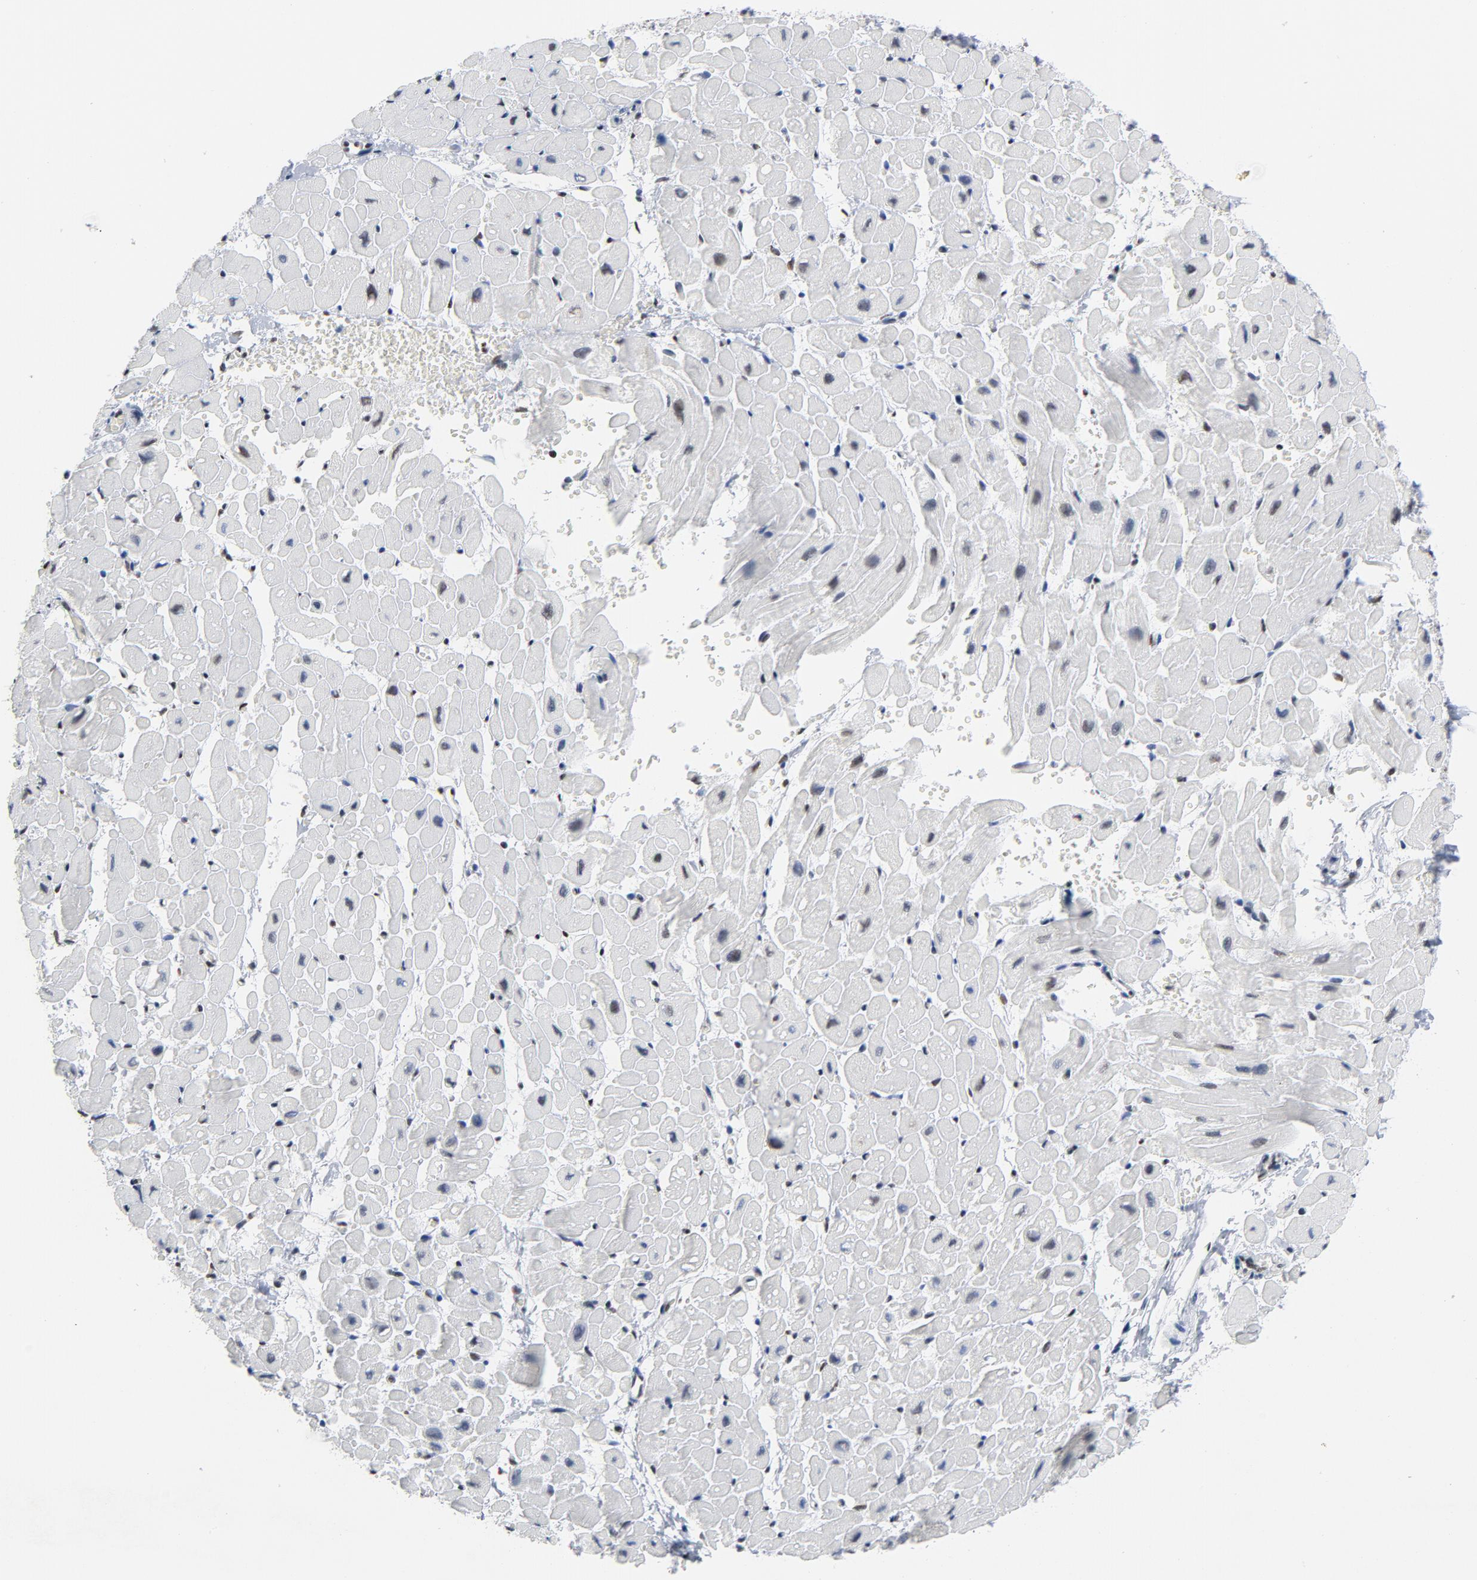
{"staining": {"intensity": "moderate", "quantity": "<25%", "location": "nuclear"}, "tissue": "heart muscle", "cell_type": "Cardiomyocytes", "image_type": "normal", "snomed": [{"axis": "morphology", "description": "Normal tissue, NOS"}, {"axis": "topography", "description": "Heart"}], "caption": "Immunohistochemical staining of normal heart muscle demonstrates moderate nuclear protein positivity in approximately <25% of cardiomyocytes. The protein is stained brown, and the nuclei are stained in blue (DAB IHC with brightfield microscopy, high magnification).", "gene": "CSTF2", "patient": {"sex": "male", "age": 45}}